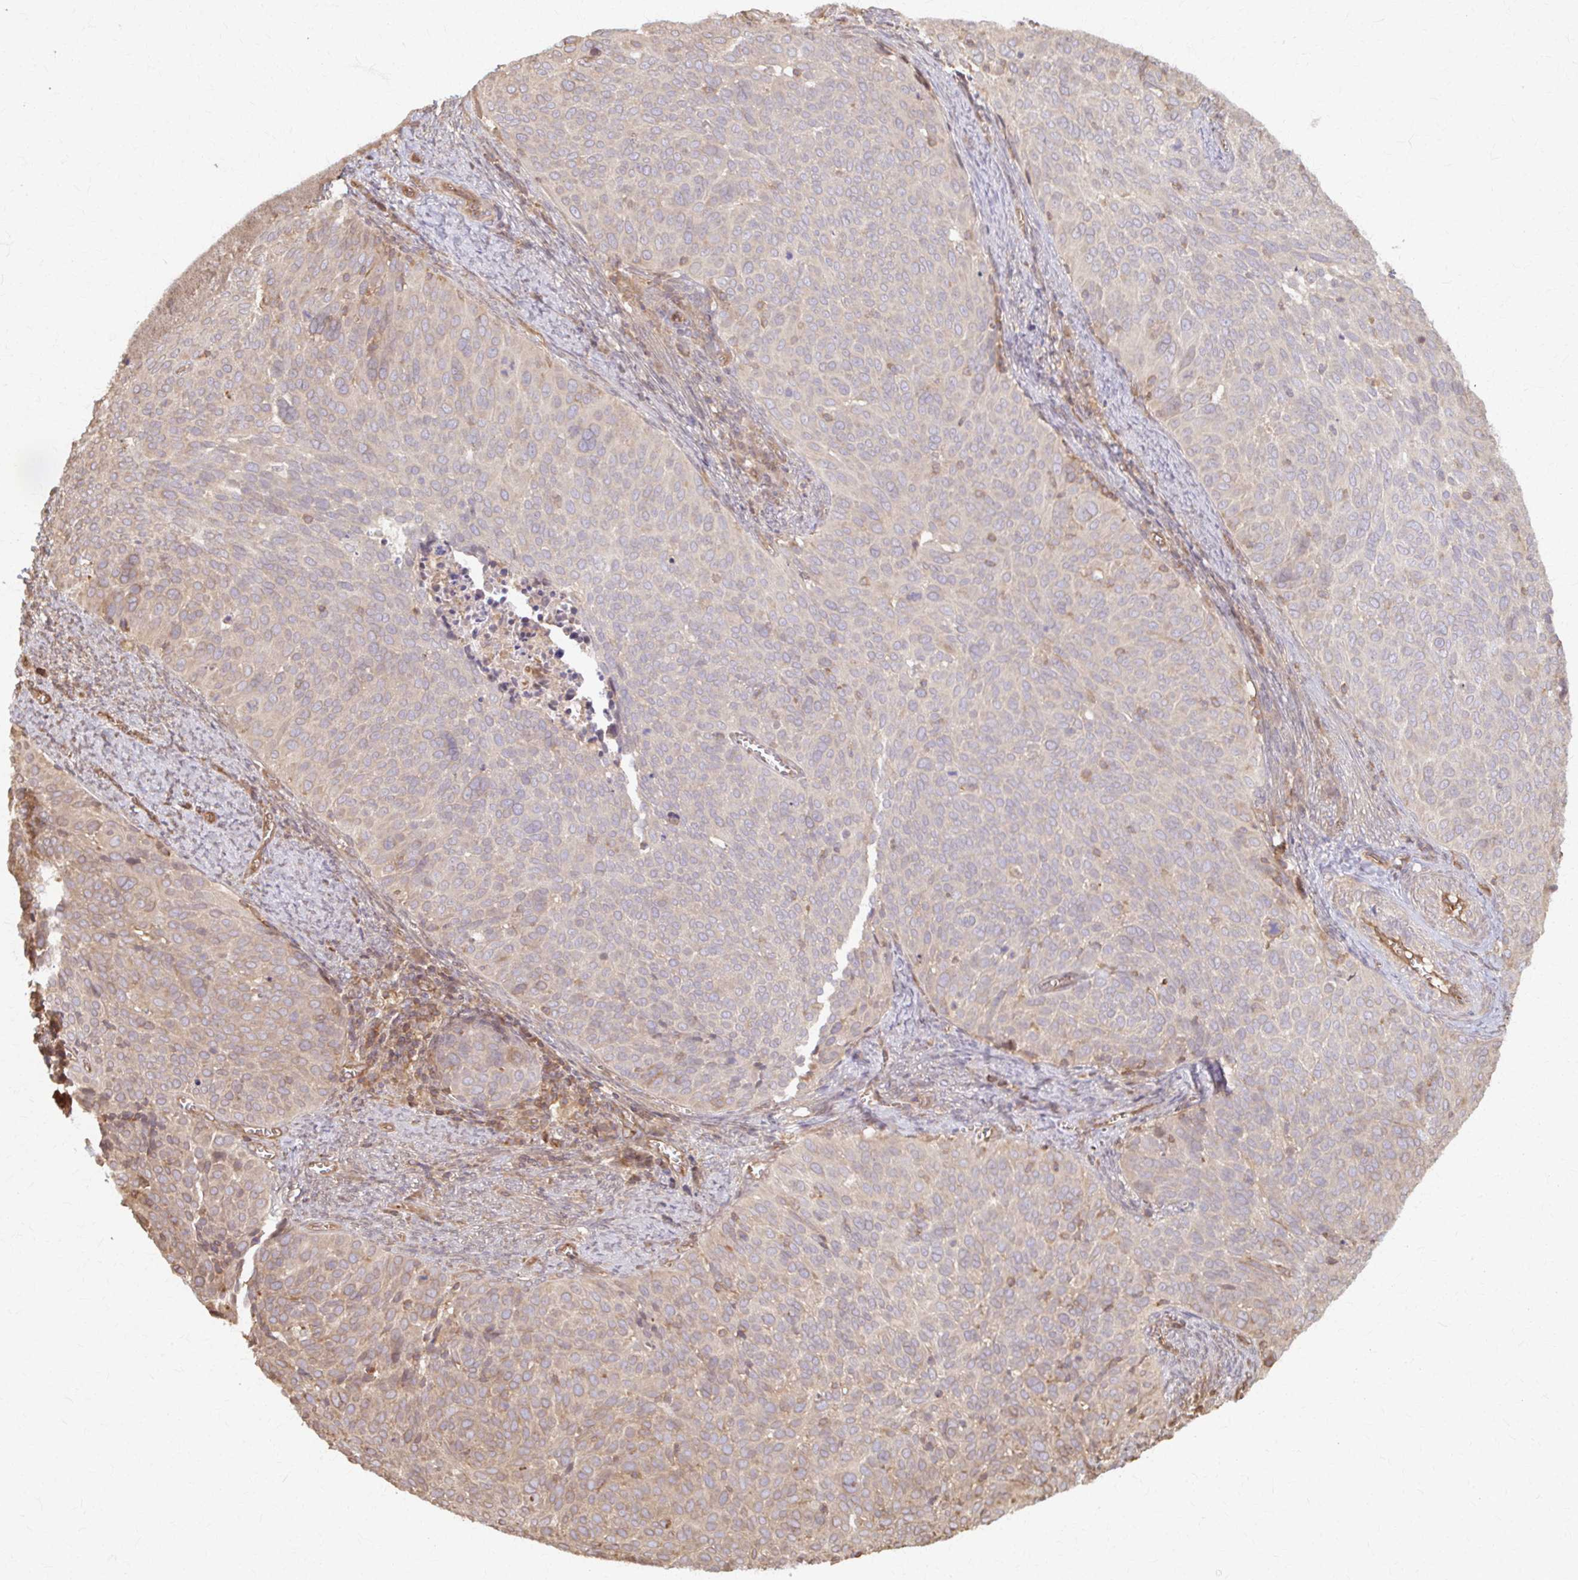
{"staining": {"intensity": "weak", "quantity": "<25%", "location": "cytoplasmic/membranous"}, "tissue": "cervical cancer", "cell_type": "Tumor cells", "image_type": "cancer", "snomed": [{"axis": "morphology", "description": "Squamous cell carcinoma, NOS"}, {"axis": "topography", "description": "Cervix"}], "caption": "The micrograph exhibits no staining of tumor cells in cervical cancer (squamous cell carcinoma).", "gene": "ARHGAP35", "patient": {"sex": "female", "age": 39}}